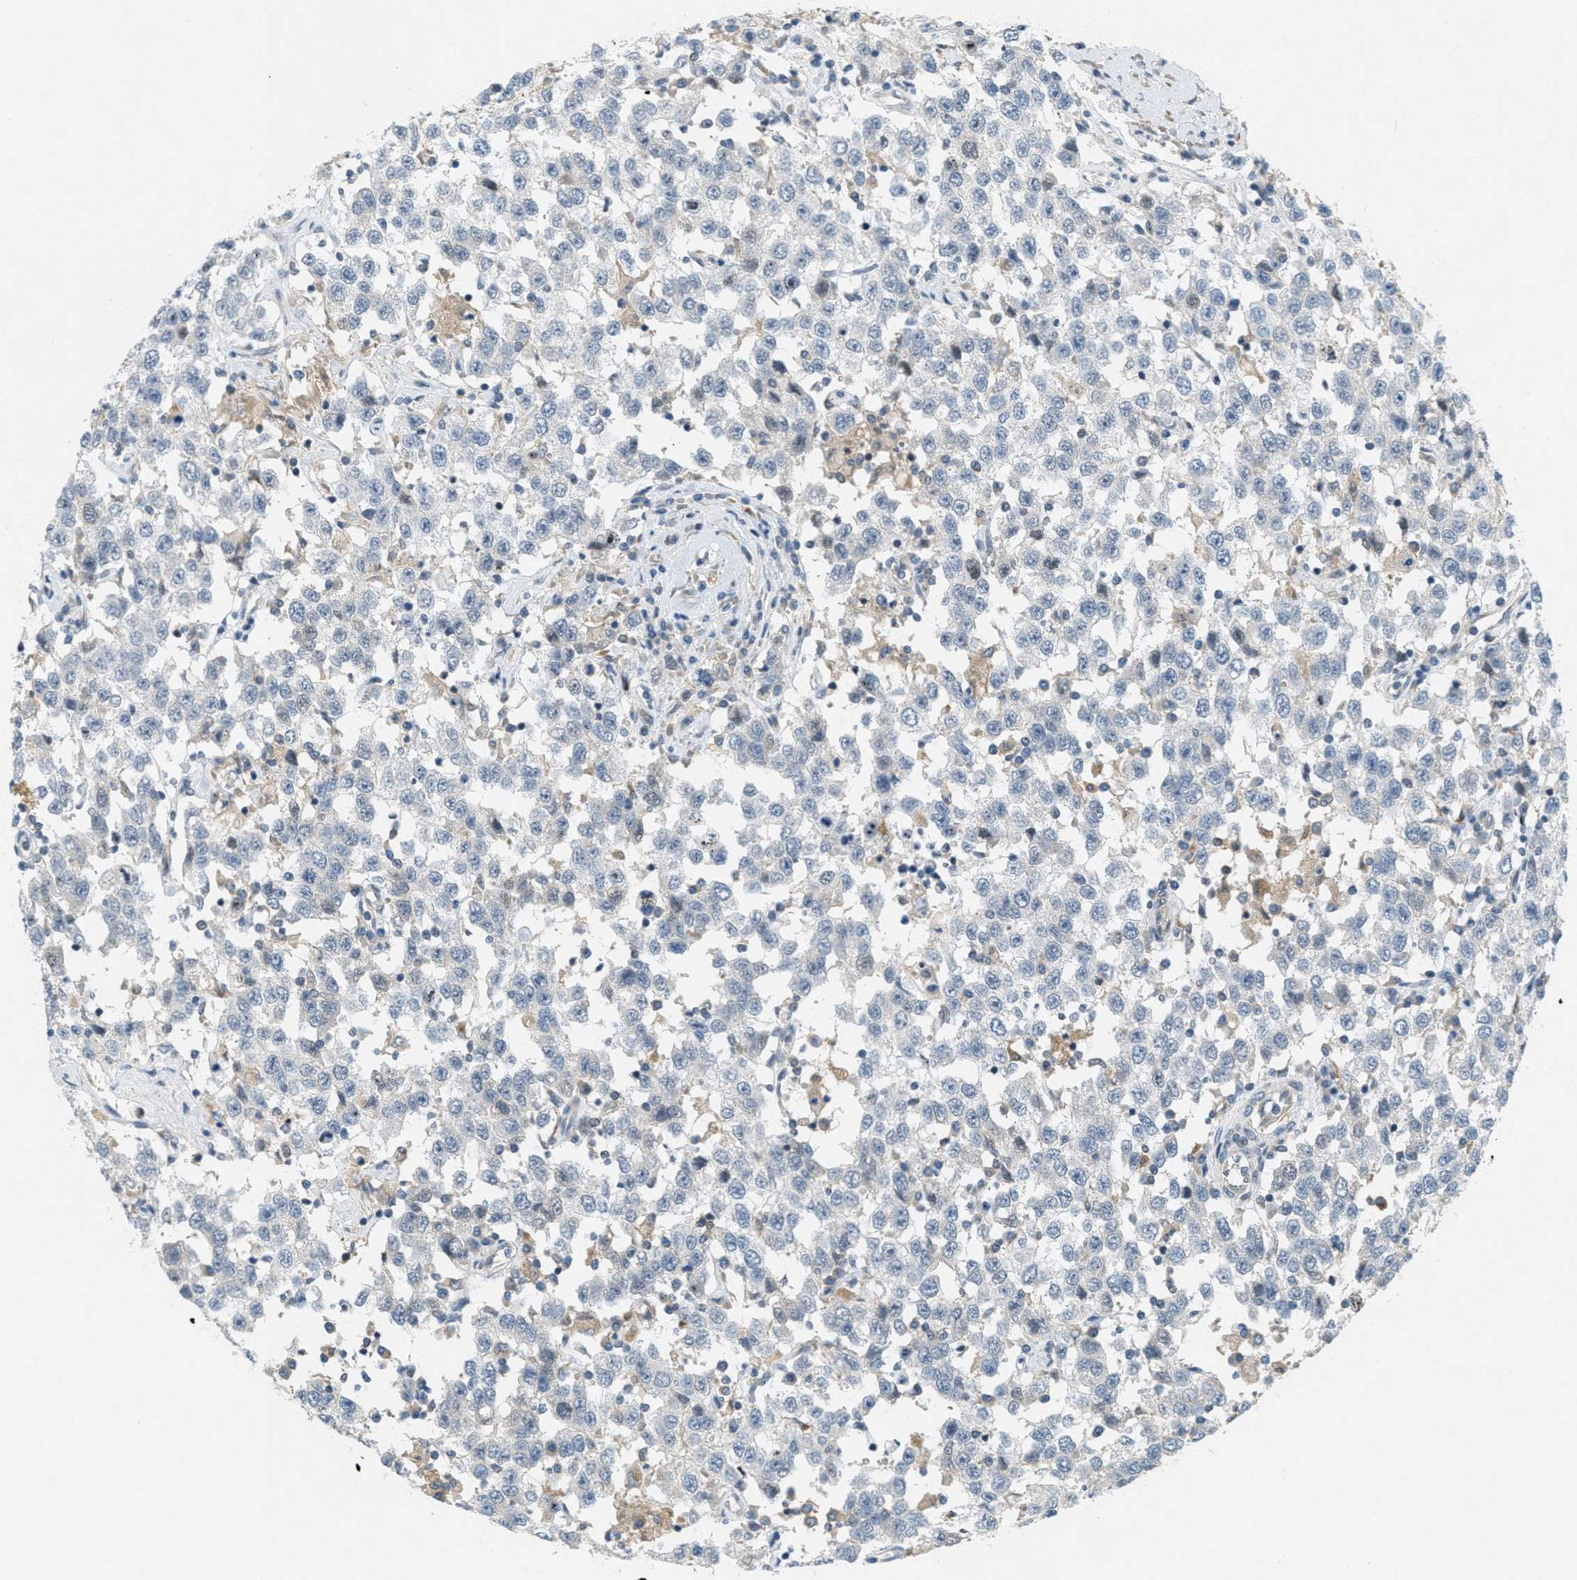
{"staining": {"intensity": "negative", "quantity": "none", "location": "none"}, "tissue": "testis cancer", "cell_type": "Tumor cells", "image_type": "cancer", "snomed": [{"axis": "morphology", "description": "Seminoma, NOS"}, {"axis": "topography", "description": "Testis"}], "caption": "Tumor cells are negative for brown protein staining in testis seminoma. Nuclei are stained in blue.", "gene": "SIGMAR1", "patient": {"sex": "male", "age": 41}}